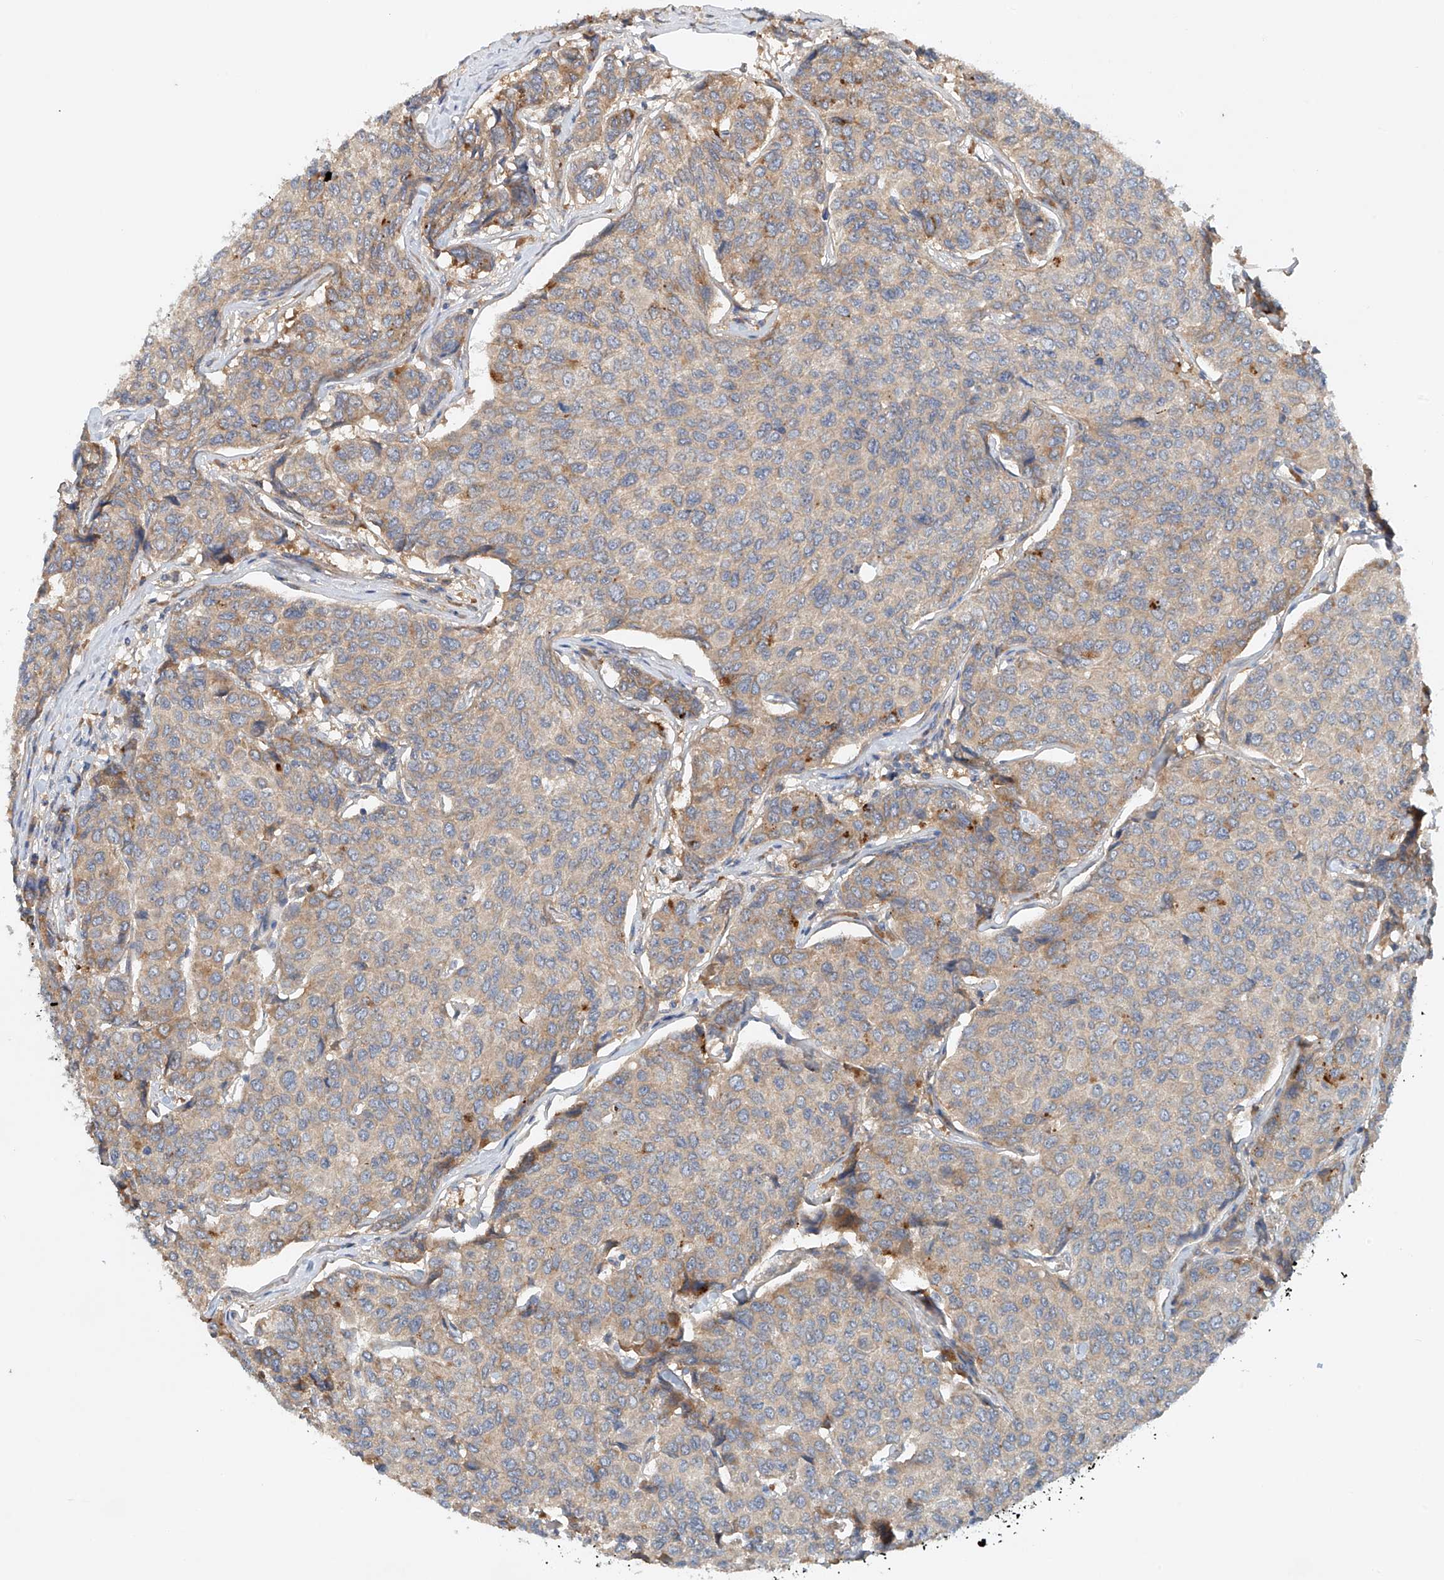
{"staining": {"intensity": "weak", "quantity": "25%-75%", "location": "cytoplasmic/membranous"}, "tissue": "breast cancer", "cell_type": "Tumor cells", "image_type": "cancer", "snomed": [{"axis": "morphology", "description": "Duct carcinoma"}, {"axis": "topography", "description": "Breast"}], "caption": "Breast invasive ductal carcinoma stained with IHC shows weak cytoplasmic/membranous positivity in approximately 25%-75% of tumor cells.", "gene": "LYRM9", "patient": {"sex": "female", "age": 55}}